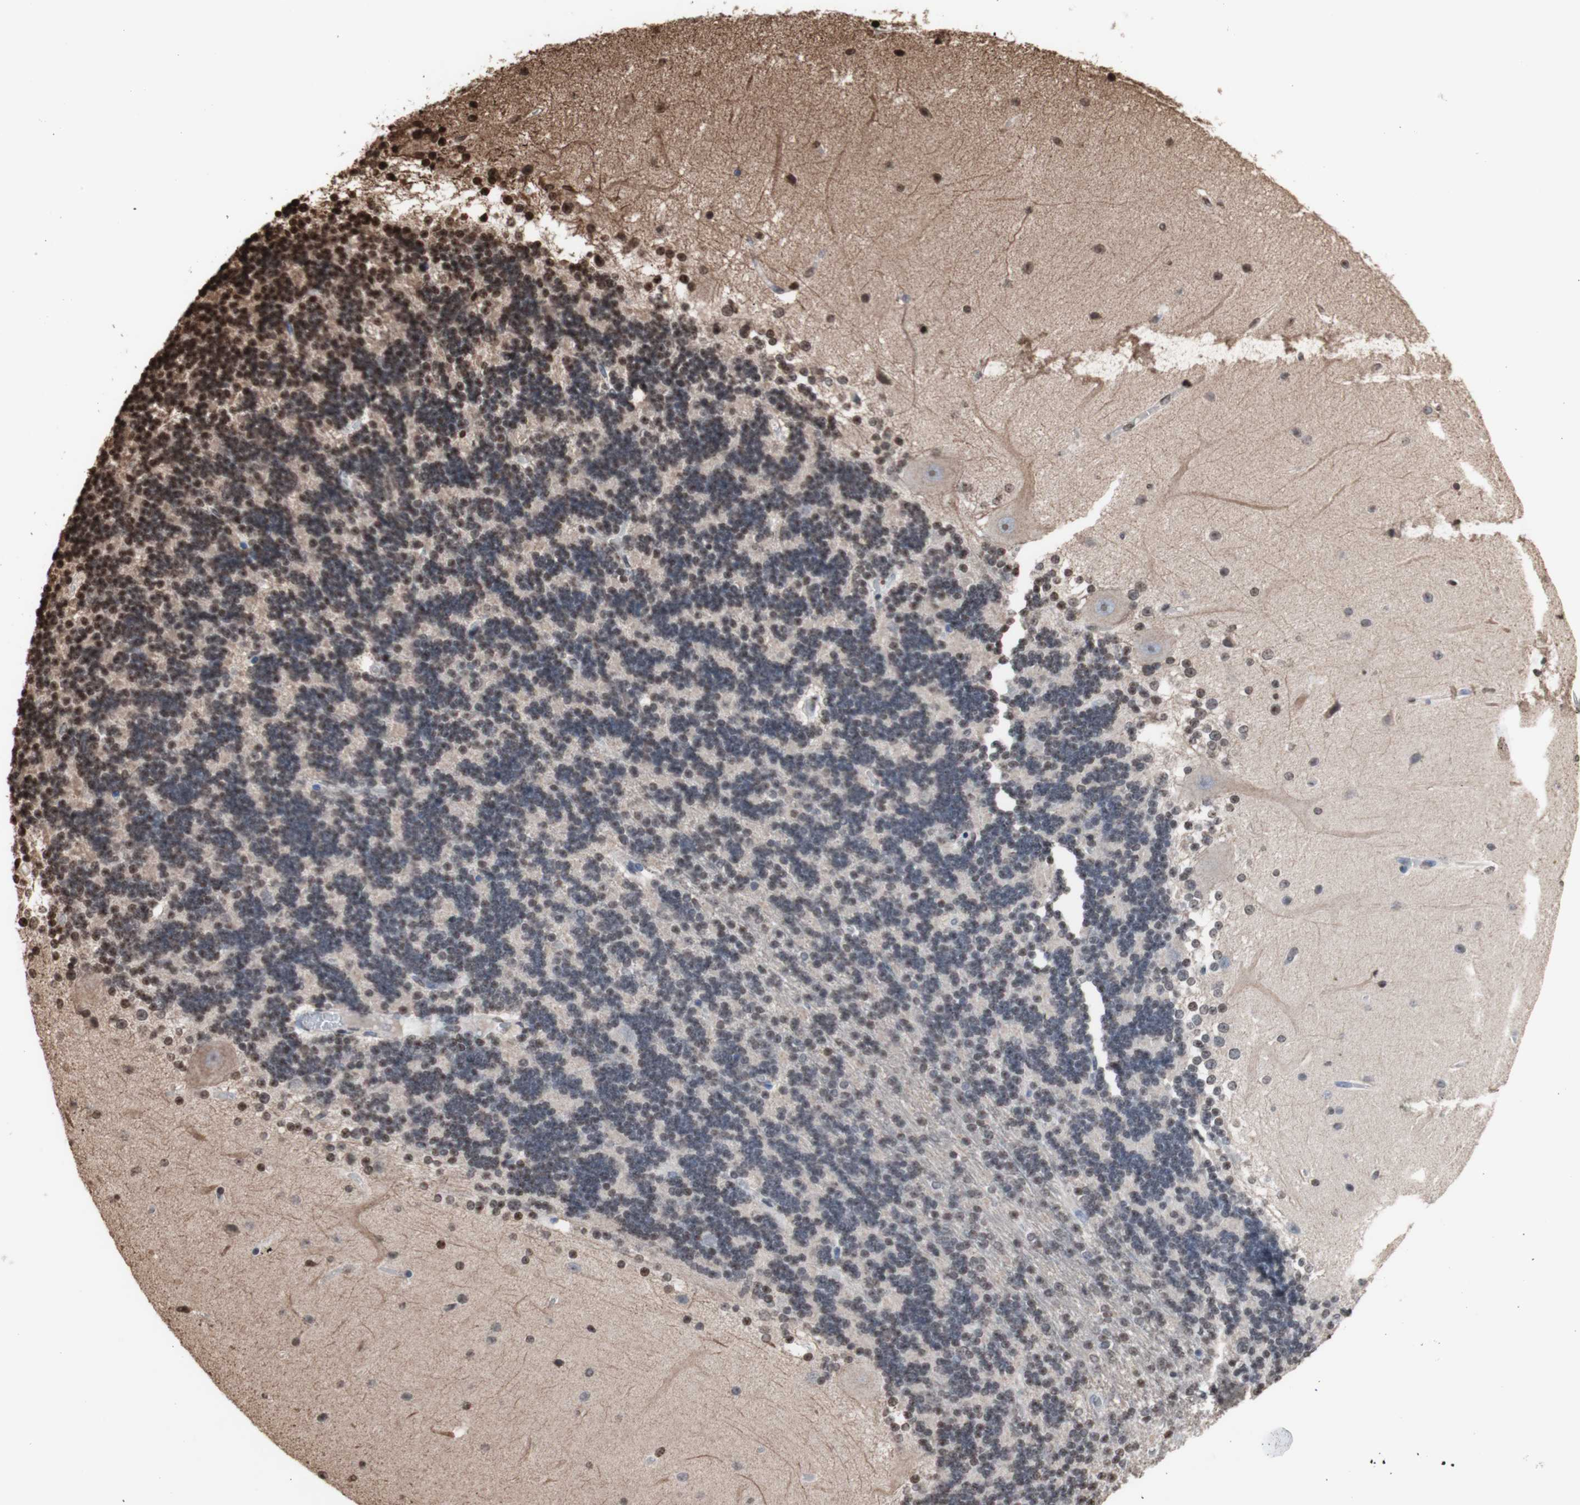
{"staining": {"intensity": "moderate", "quantity": "25%-75%", "location": "nuclear"}, "tissue": "cerebellum", "cell_type": "Cells in granular layer", "image_type": "normal", "snomed": [{"axis": "morphology", "description": "Normal tissue, NOS"}, {"axis": "topography", "description": "Cerebellum"}], "caption": "A micrograph showing moderate nuclear positivity in about 25%-75% of cells in granular layer in unremarkable cerebellum, as visualized by brown immunohistochemical staining.", "gene": "SNAI2", "patient": {"sex": "female", "age": 54}}